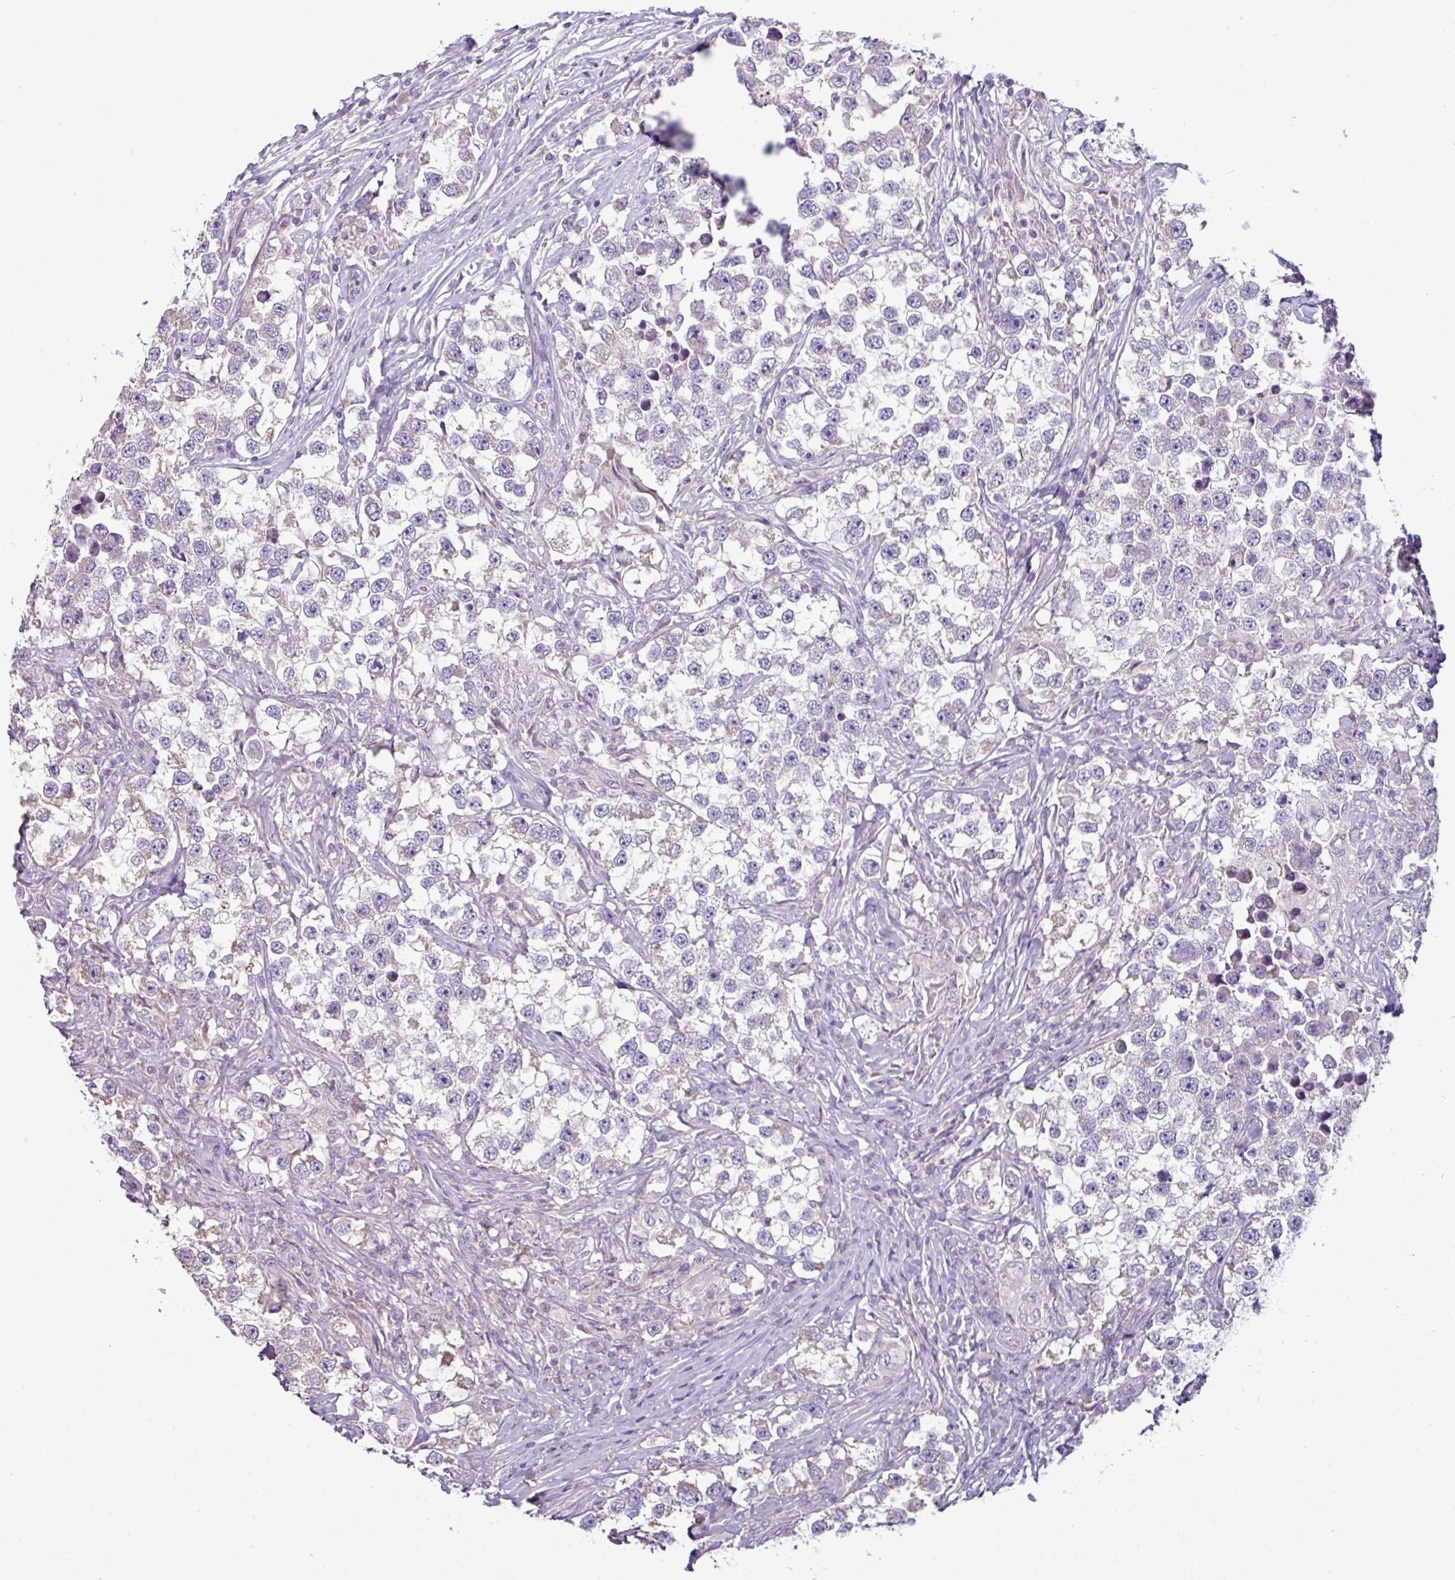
{"staining": {"intensity": "negative", "quantity": "none", "location": "none"}, "tissue": "testis cancer", "cell_type": "Tumor cells", "image_type": "cancer", "snomed": [{"axis": "morphology", "description": "Seminoma, NOS"}, {"axis": "topography", "description": "Testis"}], "caption": "Immunohistochemistry (IHC) photomicrograph of testis cancer stained for a protein (brown), which shows no staining in tumor cells. (Brightfield microscopy of DAB IHC at high magnification).", "gene": "AGAP5", "patient": {"sex": "male", "age": 46}}